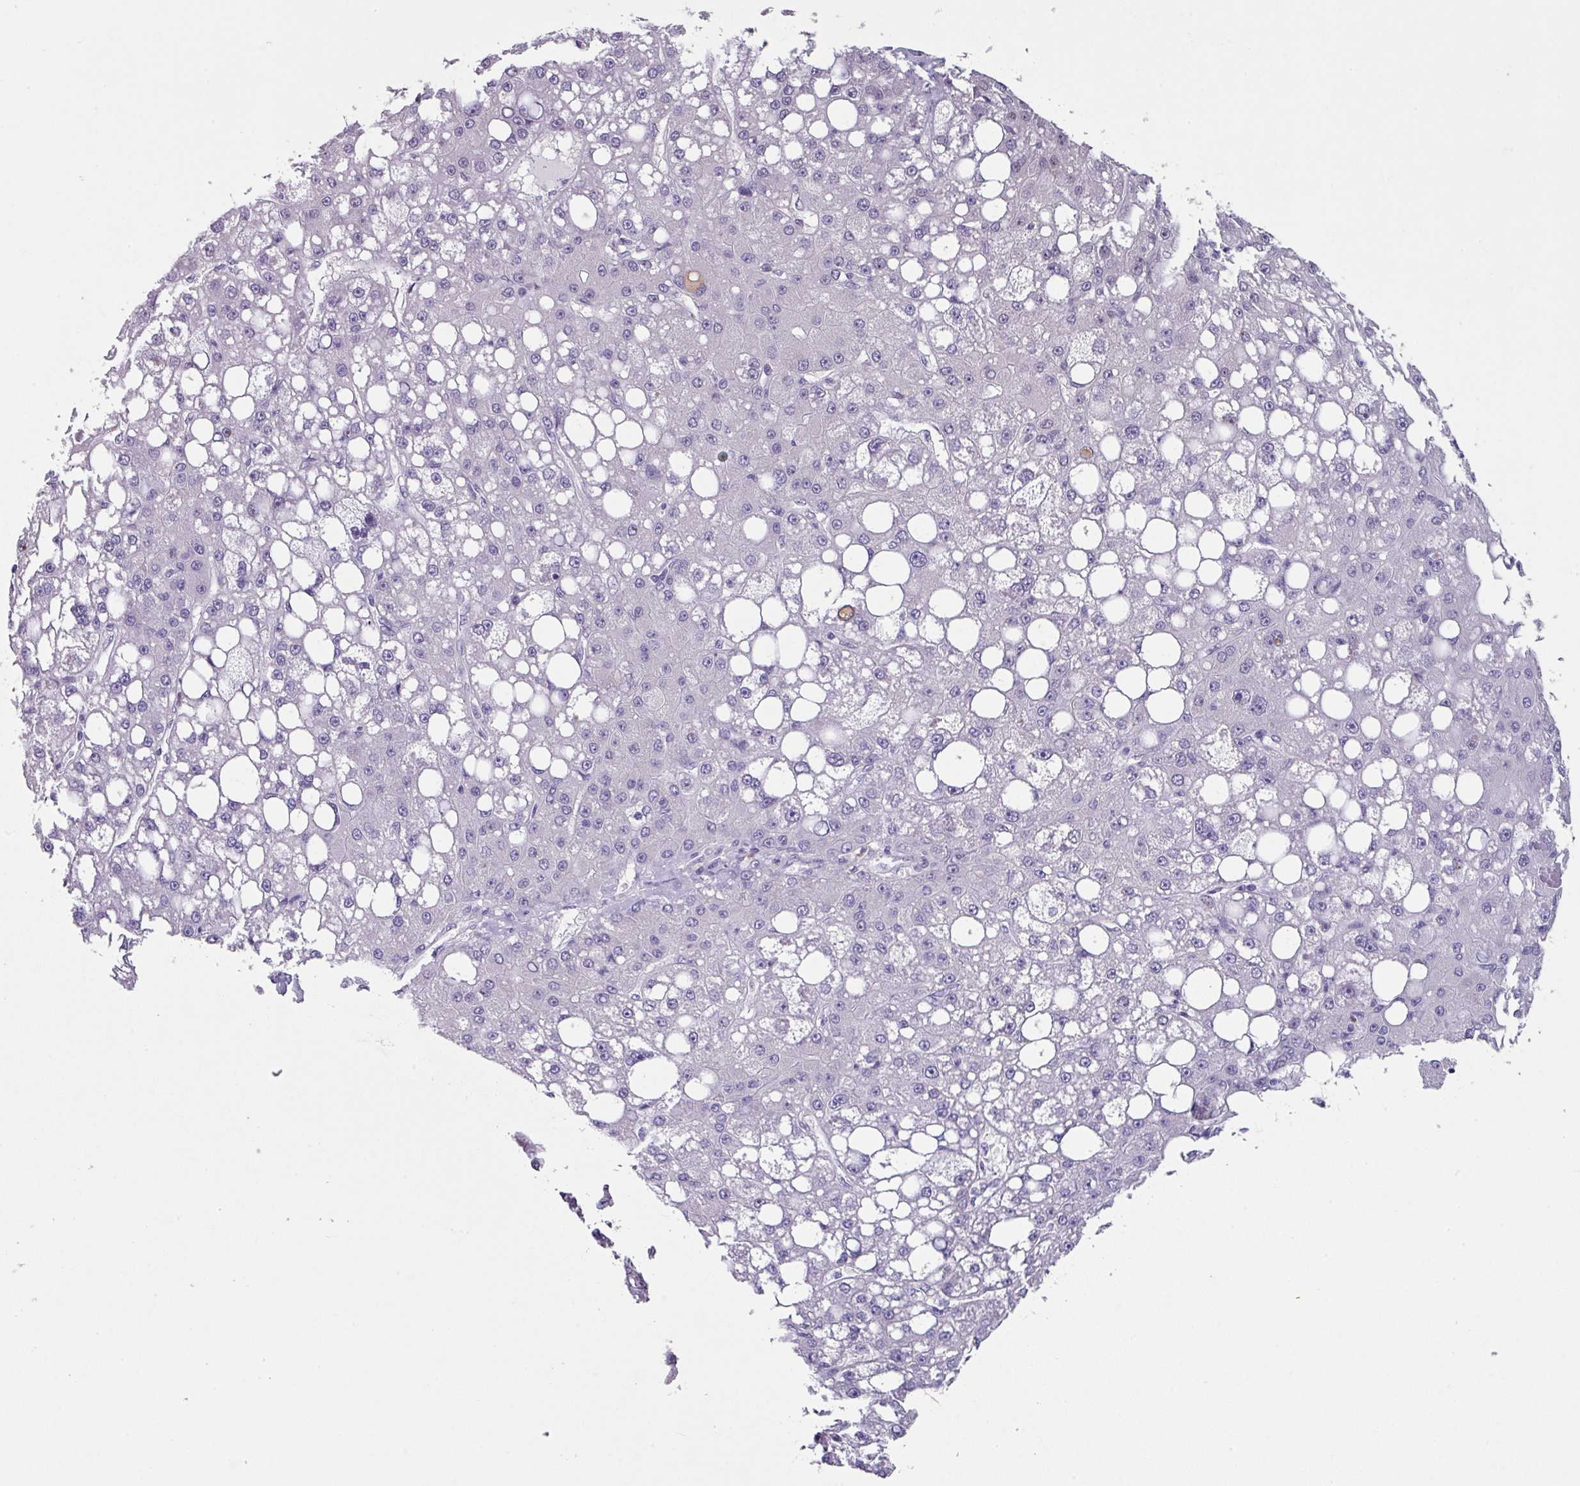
{"staining": {"intensity": "negative", "quantity": "none", "location": "none"}, "tissue": "liver cancer", "cell_type": "Tumor cells", "image_type": "cancer", "snomed": [{"axis": "morphology", "description": "Carcinoma, Hepatocellular, NOS"}, {"axis": "topography", "description": "Liver"}], "caption": "DAB immunohistochemical staining of liver cancer (hepatocellular carcinoma) shows no significant staining in tumor cells.", "gene": "ZFP3", "patient": {"sex": "male", "age": 67}}